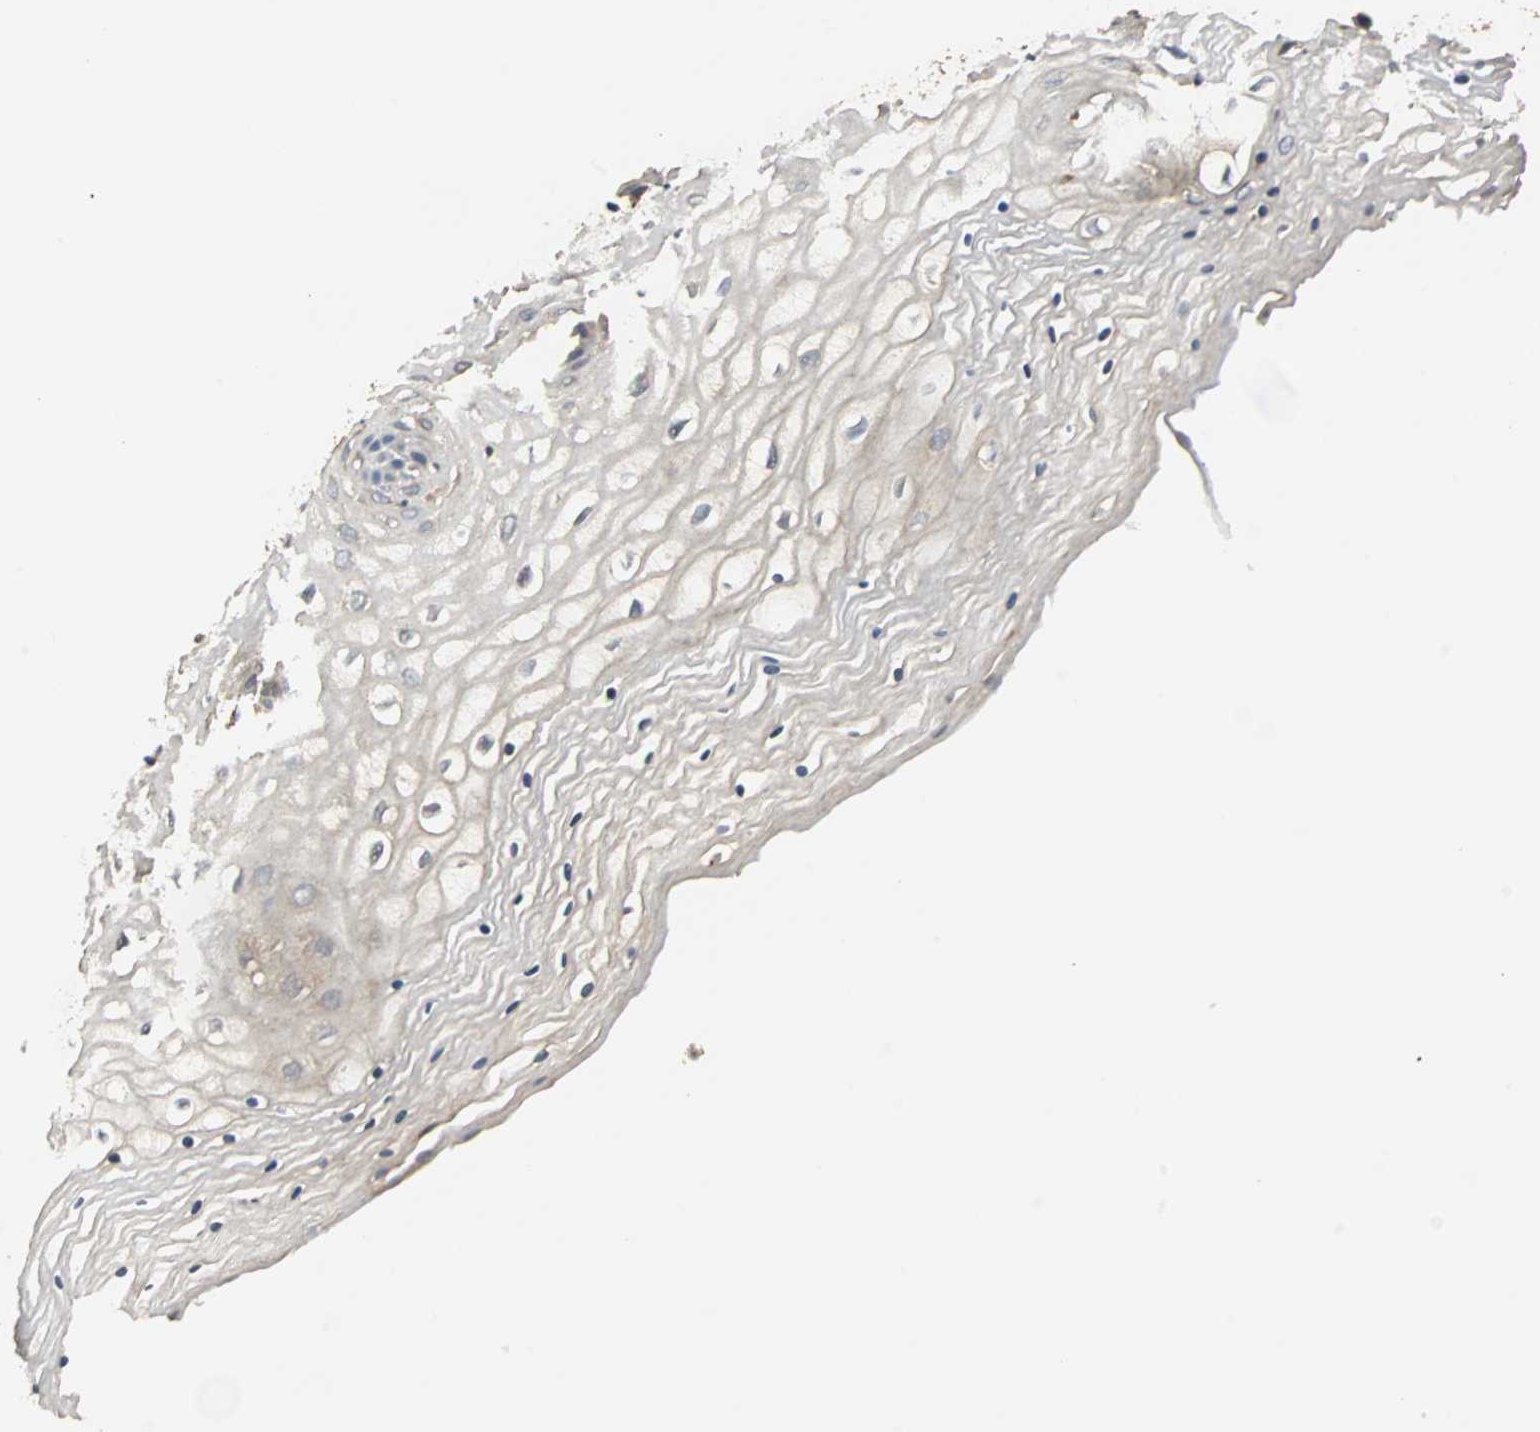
{"staining": {"intensity": "negative", "quantity": "none", "location": "none"}, "tissue": "vagina", "cell_type": "Squamous epithelial cells", "image_type": "normal", "snomed": [{"axis": "morphology", "description": "Normal tissue, NOS"}, {"axis": "topography", "description": "Vagina"}], "caption": "A micrograph of human vagina is negative for staining in squamous epithelial cells. The staining is performed using DAB (3,3'-diaminobenzidine) brown chromogen with nuclei counter-stained in using hematoxylin.", "gene": "GALK1", "patient": {"sex": "female", "age": 34}}